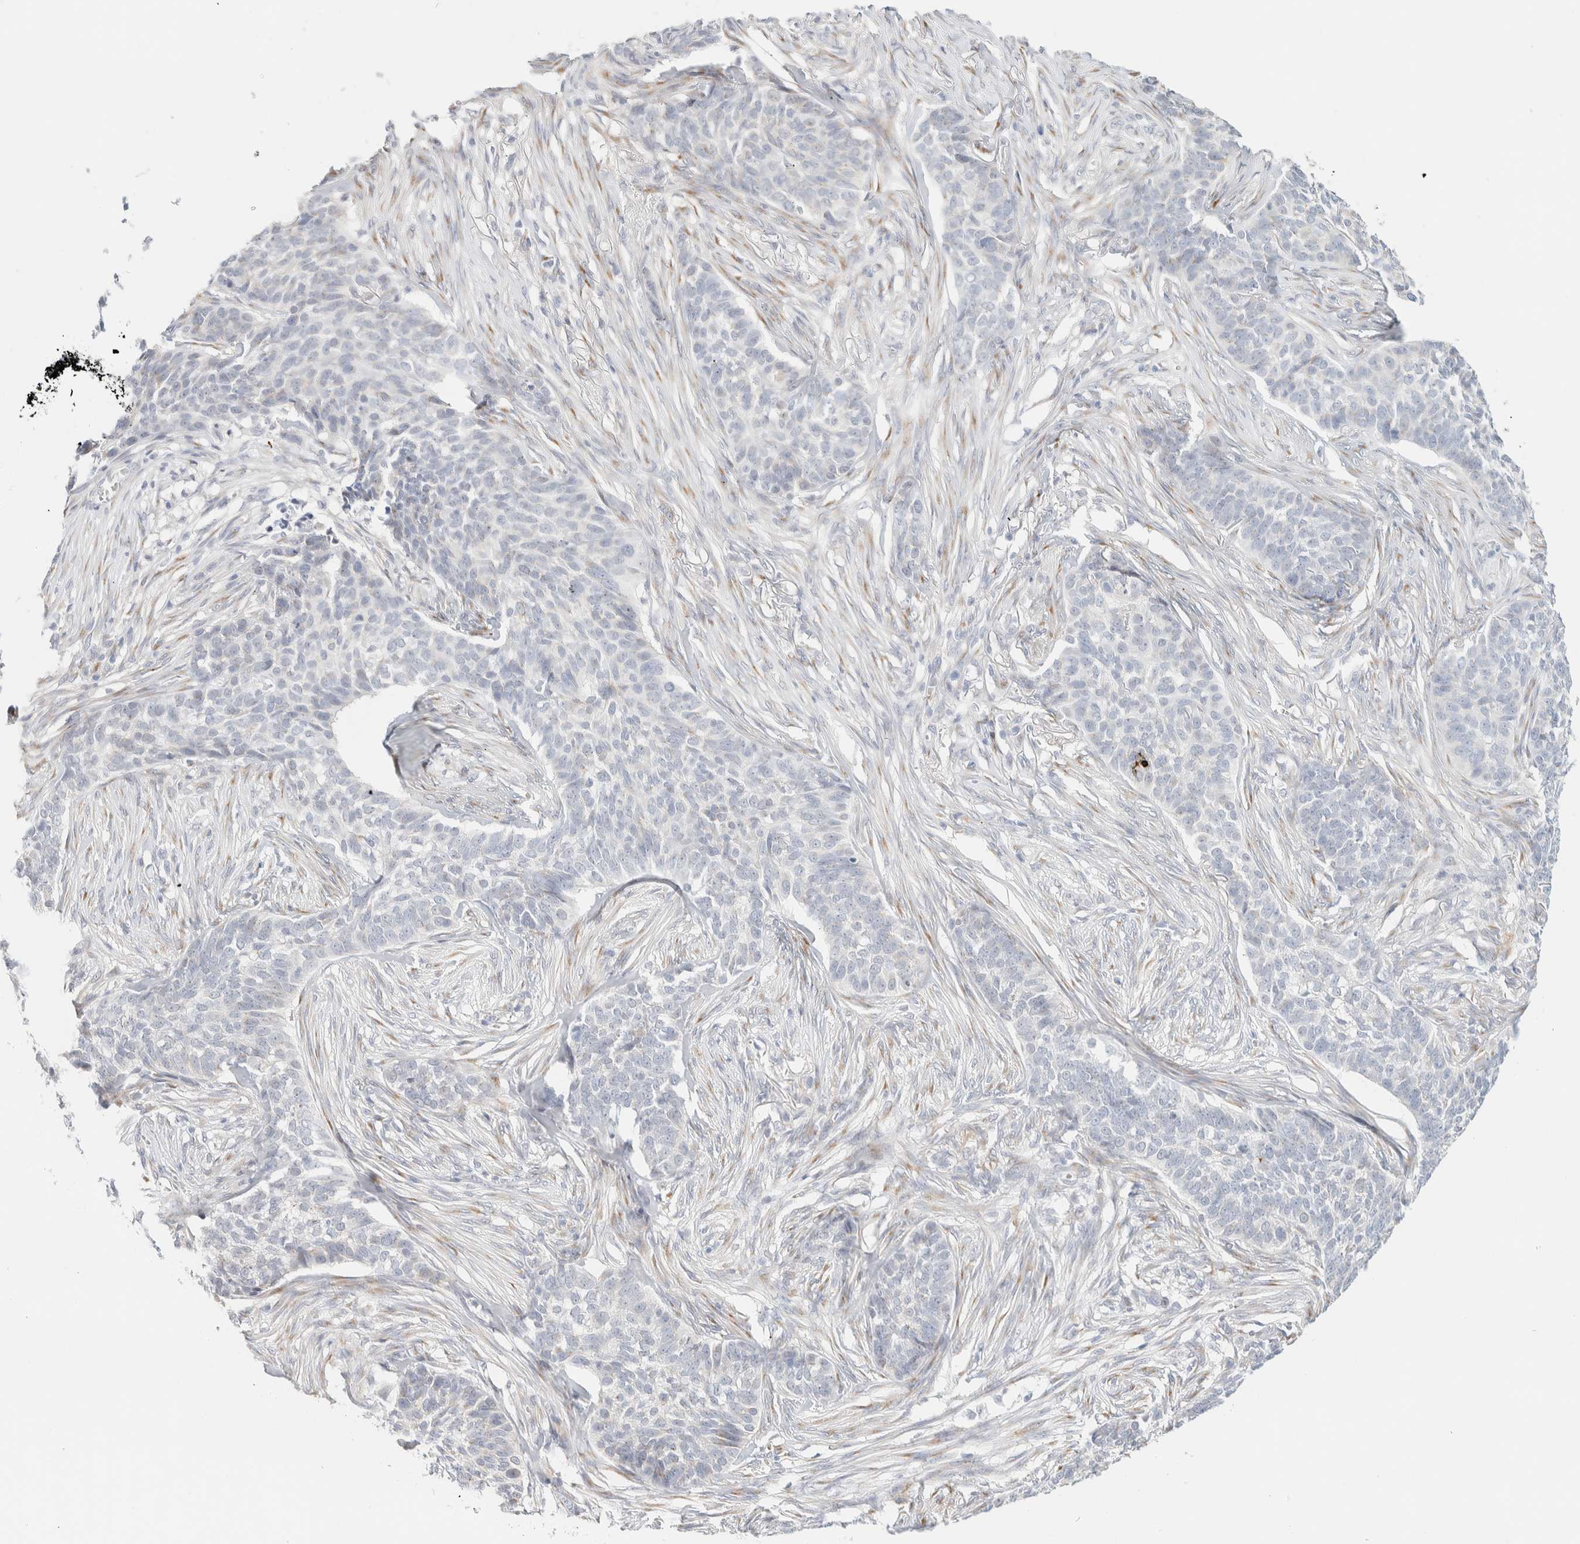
{"staining": {"intensity": "negative", "quantity": "none", "location": "none"}, "tissue": "skin cancer", "cell_type": "Tumor cells", "image_type": "cancer", "snomed": [{"axis": "morphology", "description": "Basal cell carcinoma"}, {"axis": "topography", "description": "Skin"}], "caption": "Tumor cells are negative for brown protein staining in basal cell carcinoma (skin).", "gene": "SPNS3", "patient": {"sex": "male", "age": 85}}